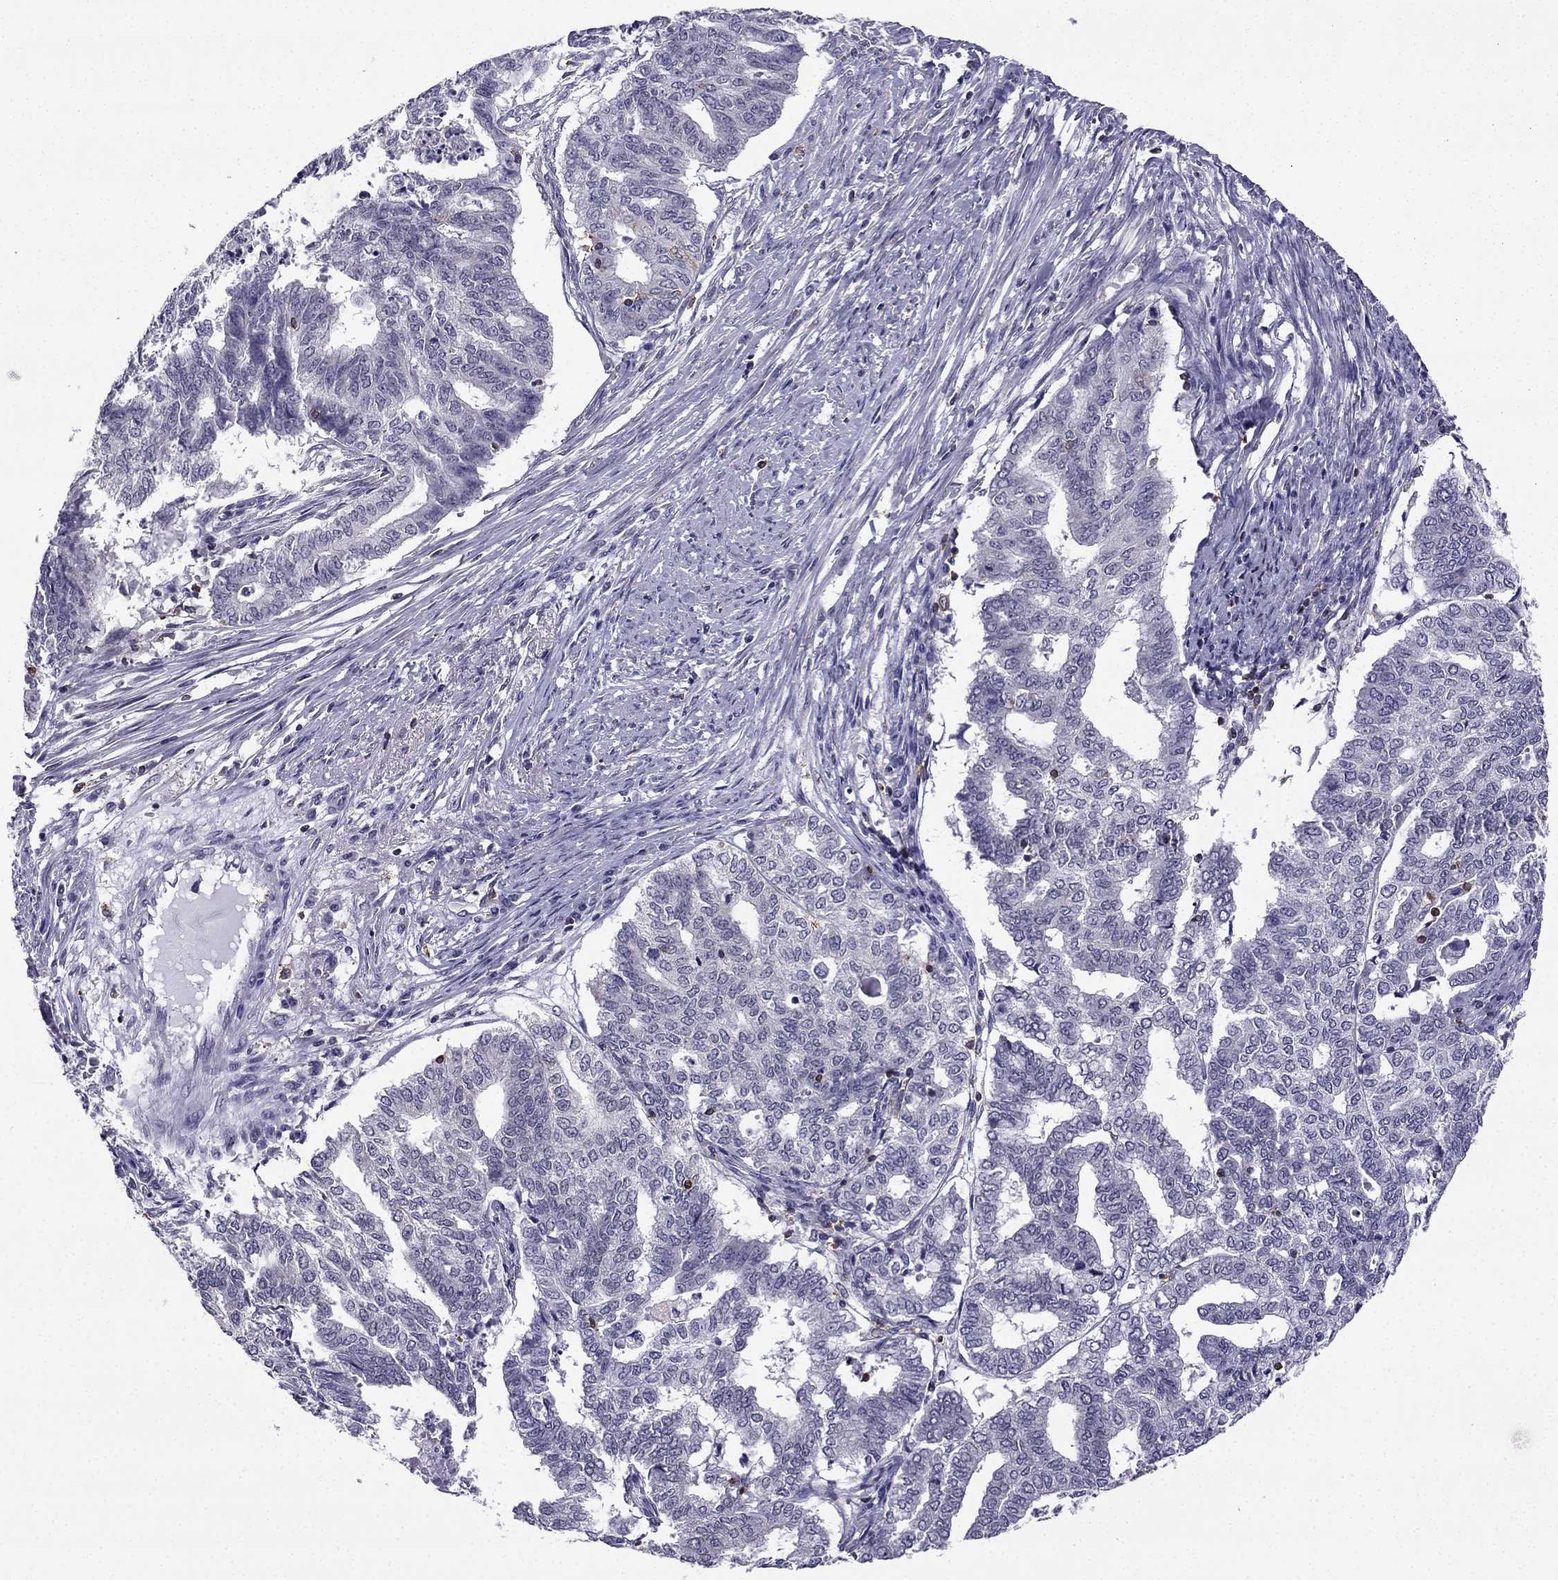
{"staining": {"intensity": "negative", "quantity": "none", "location": "none"}, "tissue": "endometrial cancer", "cell_type": "Tumor cells", "image_type": "cancer", "snomed": [{"axis": "morphology", "description": "Adenocarcinoma, NOS"}, {"axis": "topography", "description": "Endometrium"}], "caption": "An immunohistochemistry (IHC) photomicrograph of adenocarcinoma (endometrial) is shown. There is no staining in tumor cells of adenocarcinoma (endometrial).", "gene": "CCK", "patient": {"sex": "female", "age": 79}}